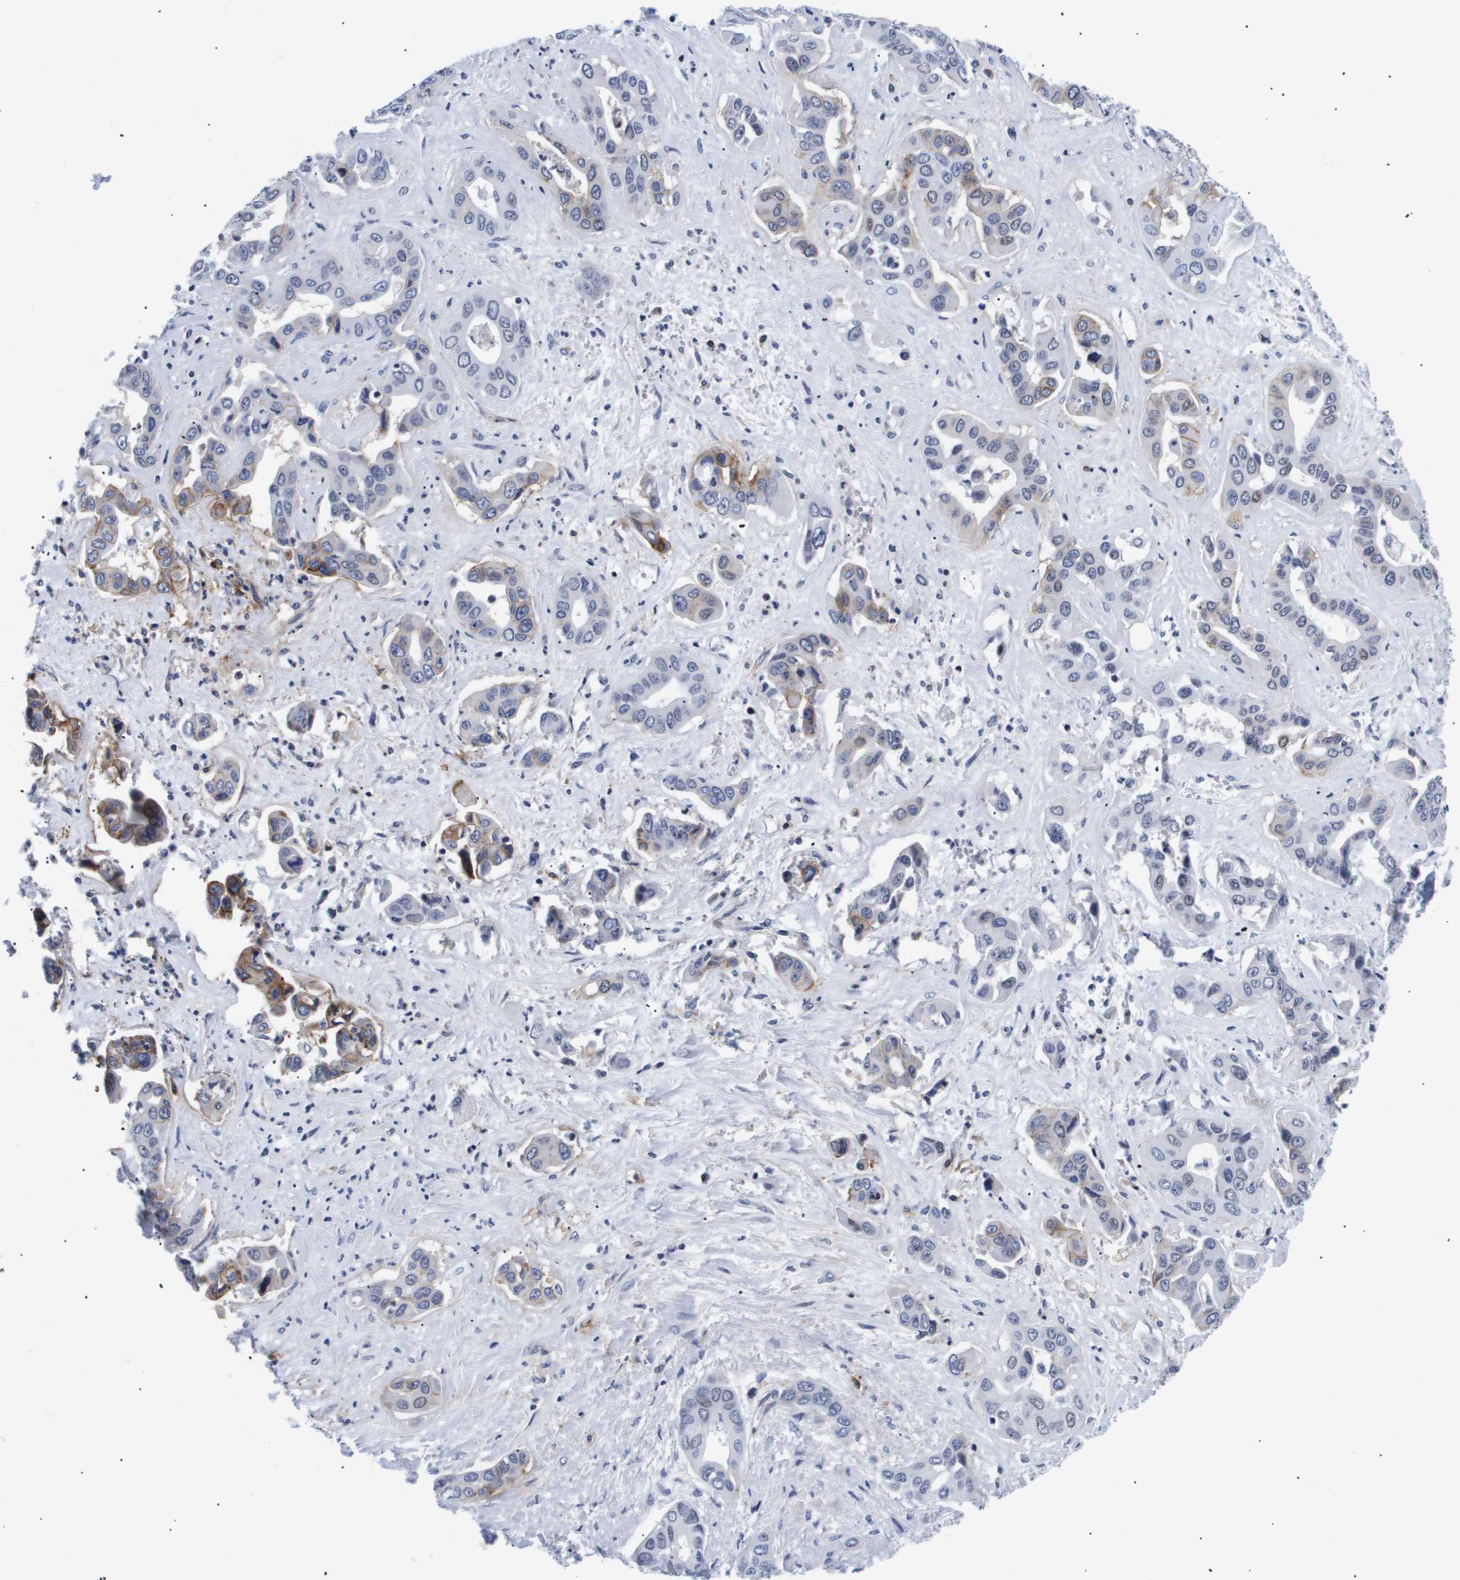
{"staining": {"intensity": "moderate", "quantity": "<25%", "location": "cytoplasmic/membranous"}, "tissue": "liver cancer", "cell_type": "Tumor cells", "image_type": "cancer", "snomed": [{"axis": "morphology", "description": "Cholangiocarcinoma"}, {"axis": "topography", "description": "Liver"}], "caption": "A photomicrograph of liver cancer stained for a protein reveals moderate cytoplasmic/membranous brown staining in tumor cells.", "gene": "SHD", "patient": {"sex": "female", "age": 52}}